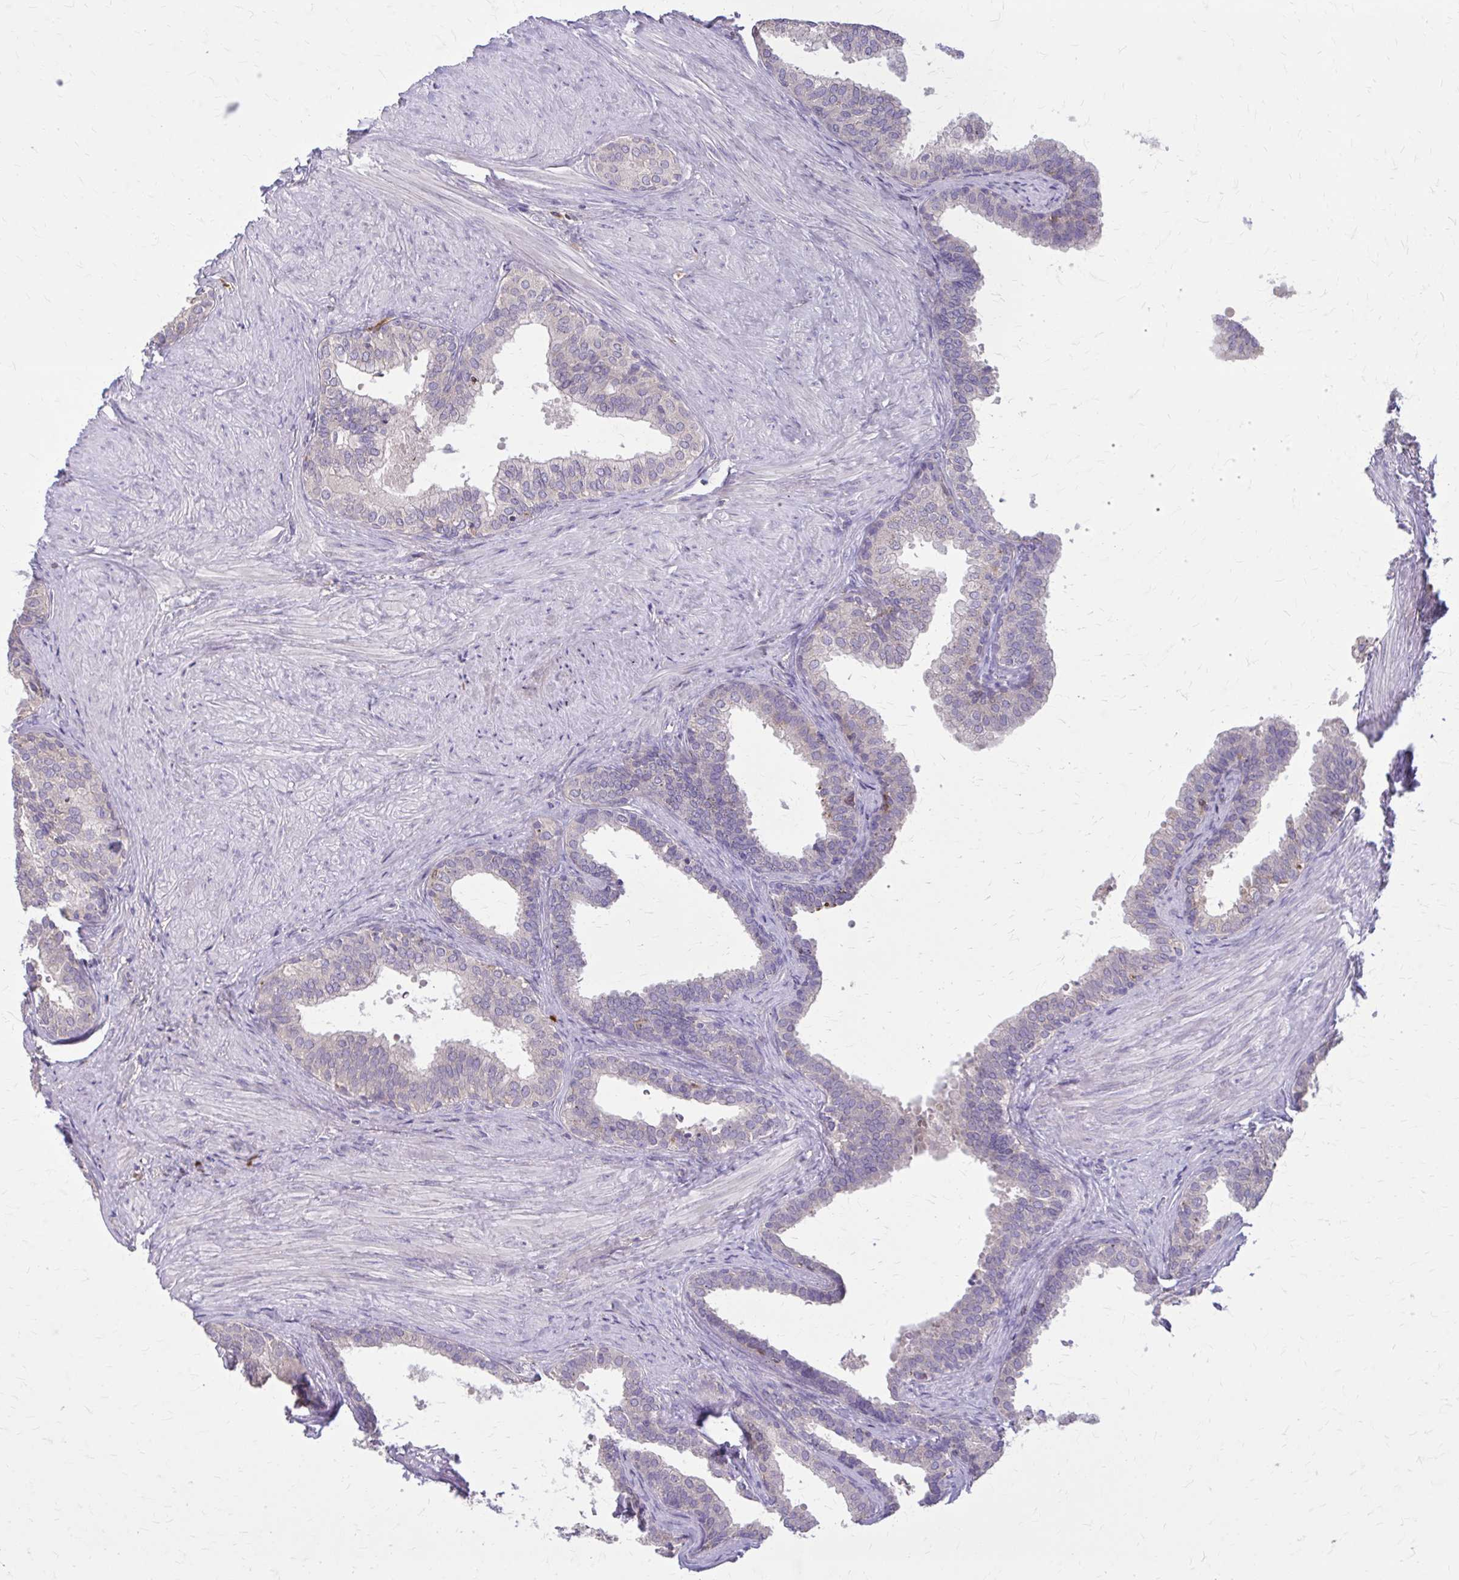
{"staining": {"intensity": "weak", "quantity": "<25%", "location": "cytoplasmic/membranous"}, "tissue": "prostate", "cell_type": "Glandular cells", "image_type": "normal", "snomed": [{"axis": "morphology", "description": "Normal tissue, NOS"}, {"axis": "topography", "description": "Prostate"}, {"axis": "topography", "description": "Peripheral nerve tissue"}], "caption": "High magnification brightfield microscopy of benign prostate stained with DAB (brown) and counterstained with hematoxylin (blue): glandular cells show no significant positivity. (Stains: DAB IHC with hematoxylin counter stain, Microscopy: brightfield microscopy at high magnification).", "gene": "NRBF2", "patient": {"sex": "male", "age": 55}}